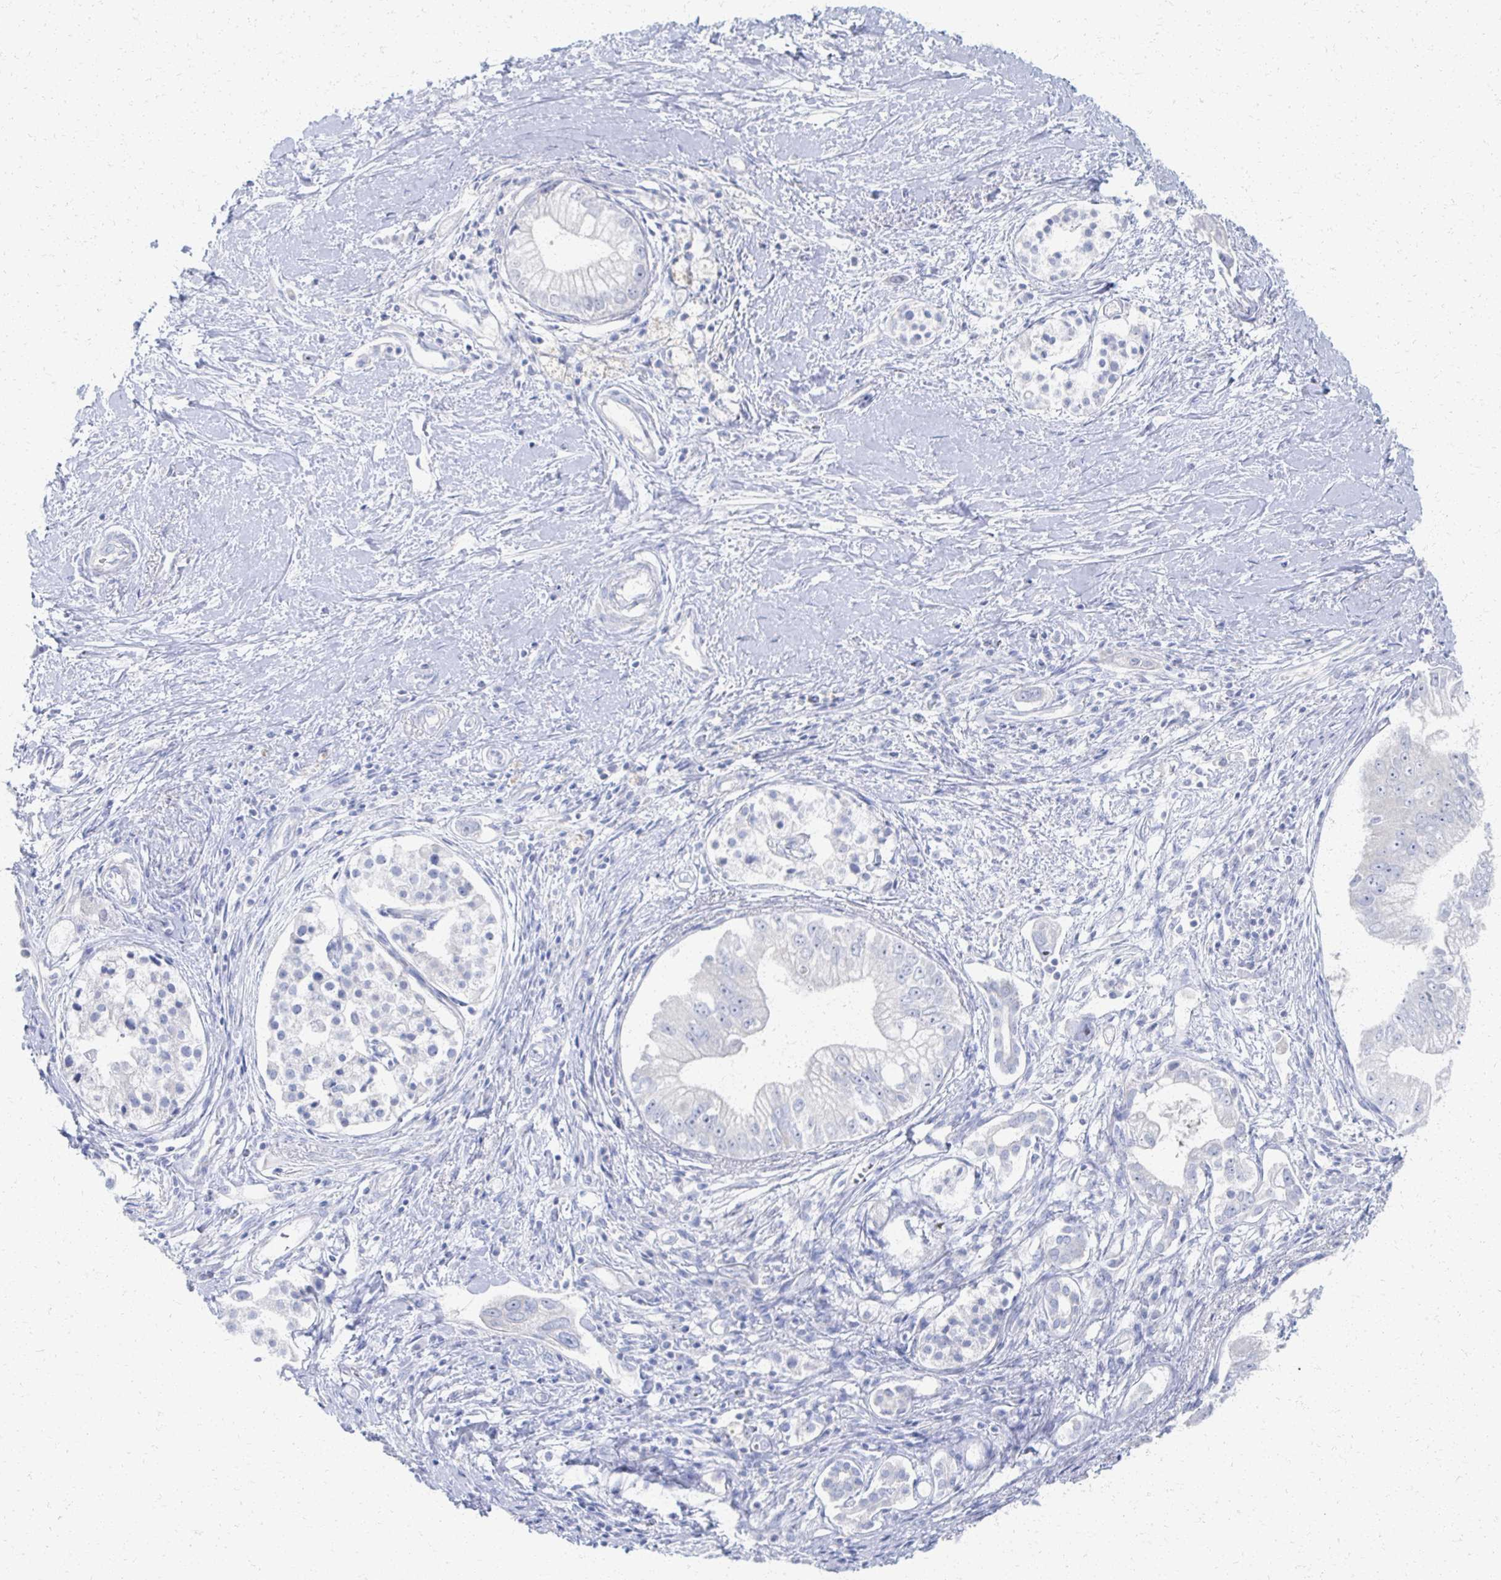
{"staining": {"intensity": "negative", "quantity": "none", "location": "none"}, "tissue": "pancreatic cancer", "cell_type": "Tumor cells", "image_type": "cancer", "snomed": [{"axis": "morphology", "description": "Adenocarcinoma, NOS"}, {"axis": "topography", "description": "Pancreas"}], "caption": "Immunohistochemistry of human pancreatic adenocarcinoma shows no staining in tumor cells. Nuclei are stained in blue.", "gene": "PRR20A", "patient": {"sex": "male", "age": 70}}